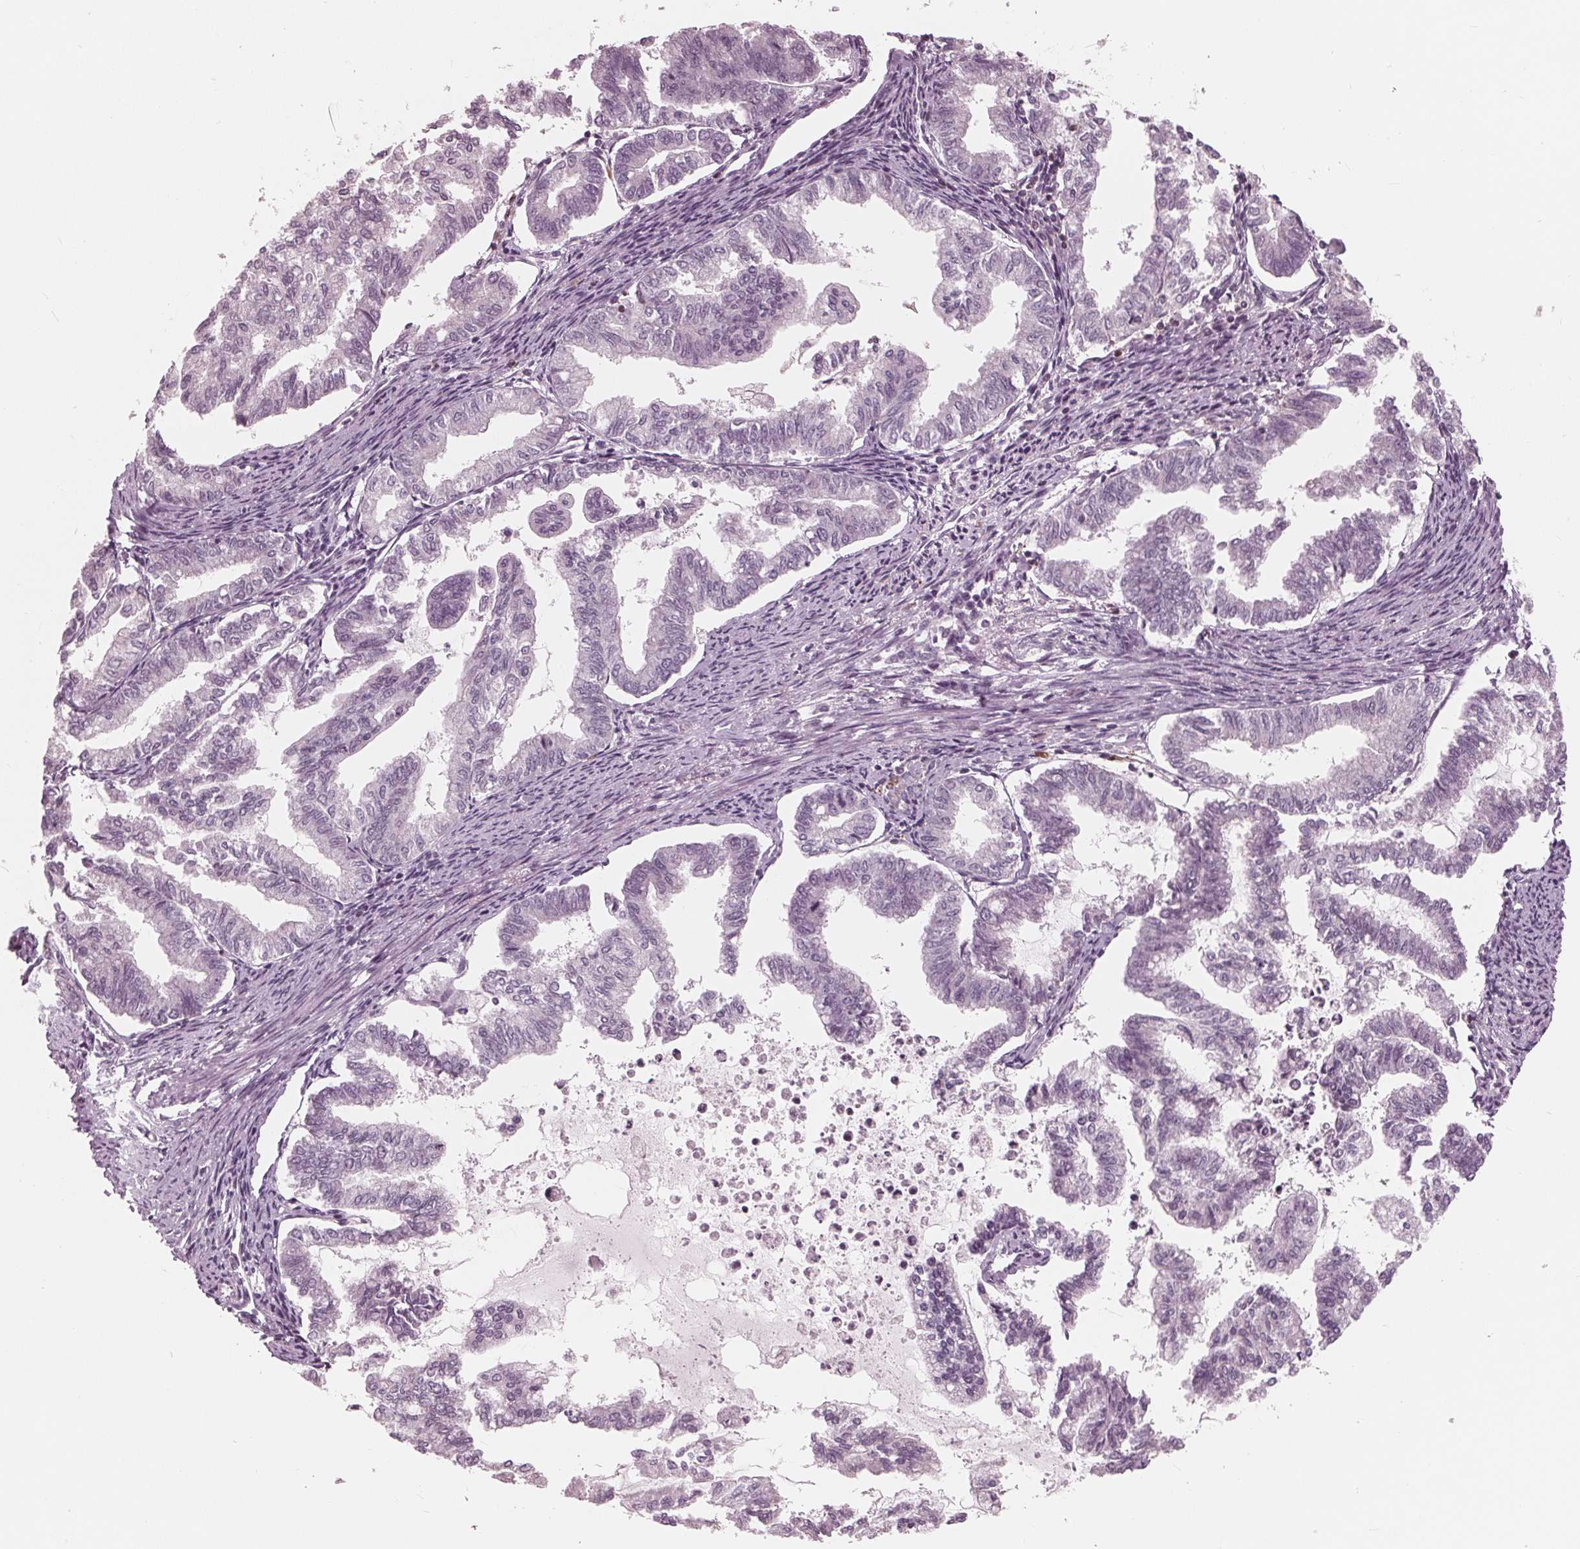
{"staining": {"intensity": "negative", "quantity": "none", "location": "none"}, "tissue": "endometrial cancer", "cell_type": "Tumor cells", "image_type": "cancer", "snomed": [{"axis": "morphology", "description": "Adenocarcinoma, NOS"}, {"axis": "topography", "description": "Endometrium"}], "caption": "Immunohistochemistry (IHC) image of neoplastic tissue: endometrial adenocarcinoma stained with DAB (3,3'-diaminobenzidine) demonstrates no significant protein staining in tumor cells.", "gene": "ING3", "patient": {"sex": "female", "age": 79}}